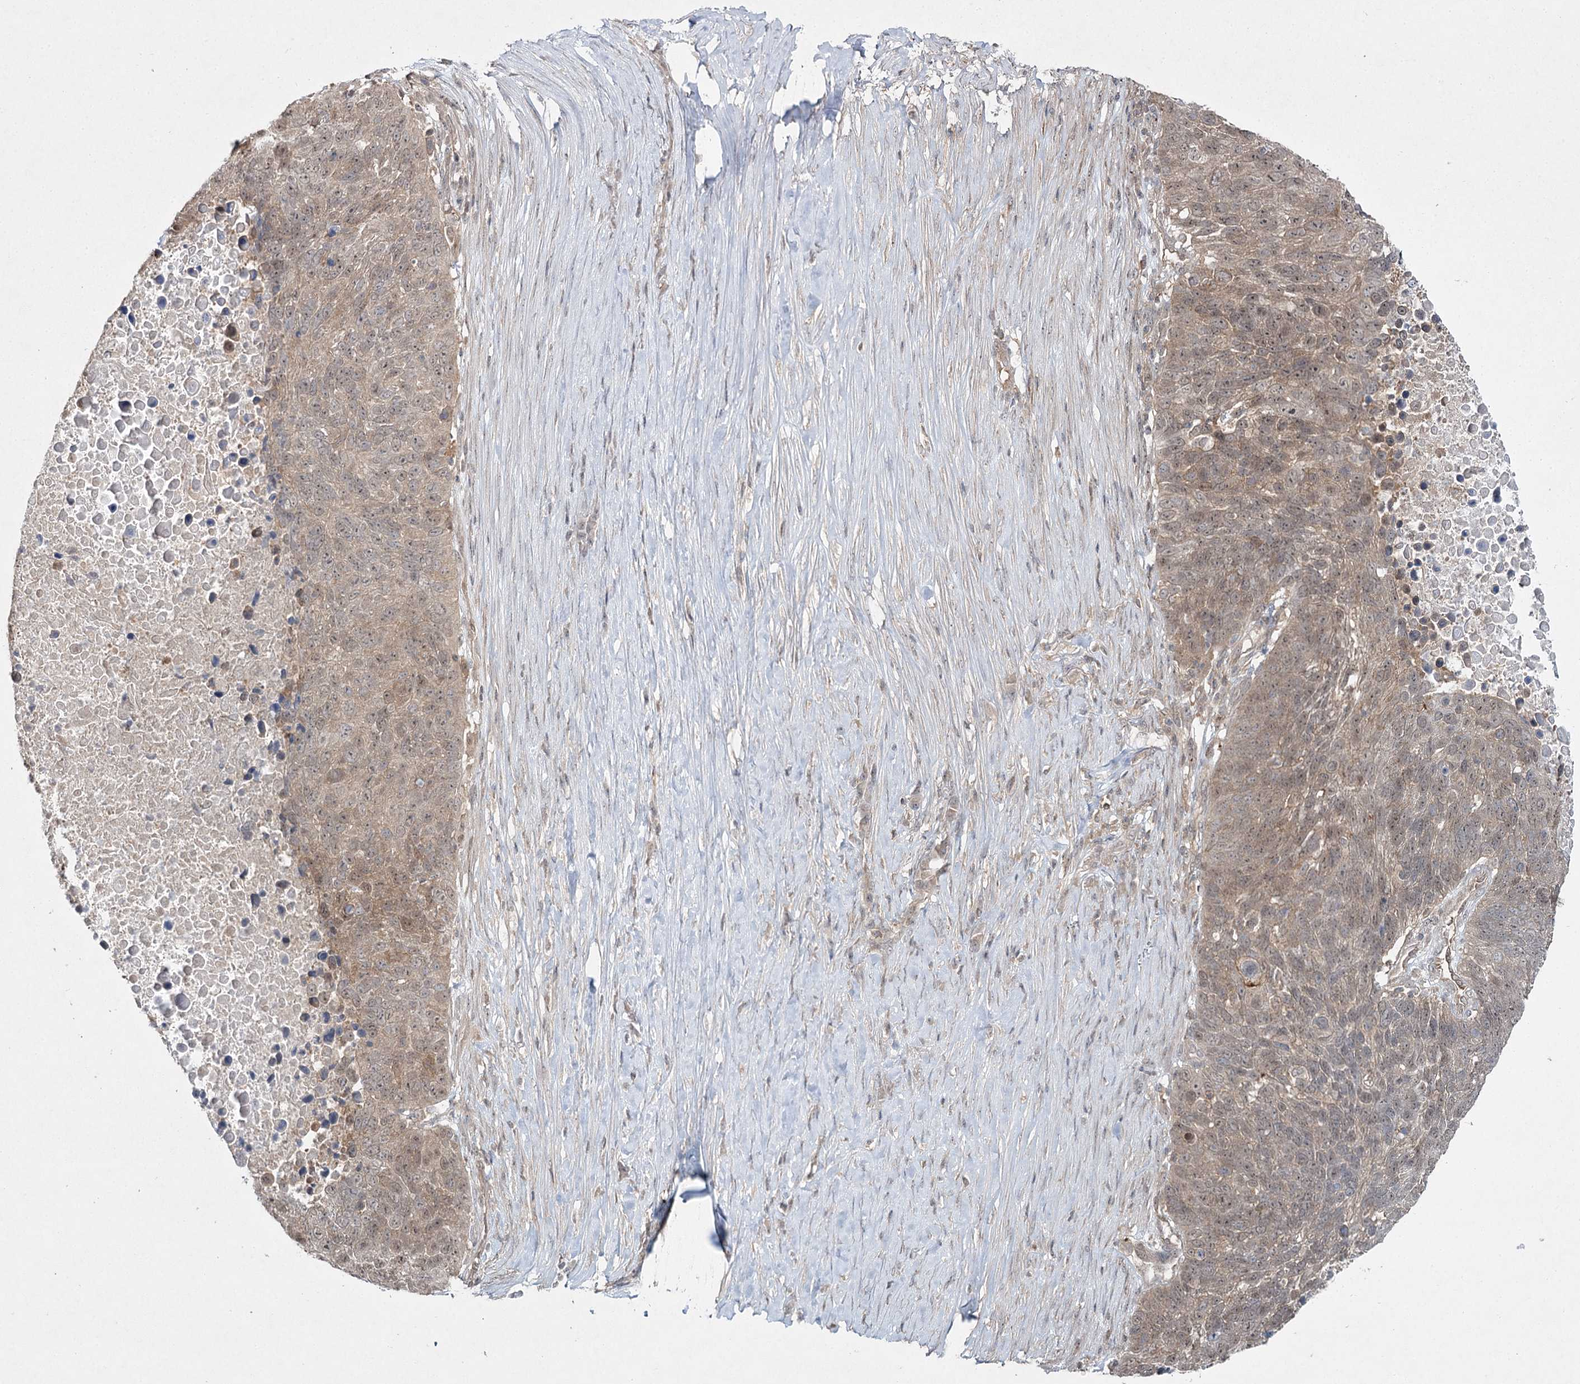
{"staining": {"intensity": "weak", "quantity": ">75%", "location": "cytoplasmic/membranous,nuclear"}, "tissue": "lung cancer", "cell_type": "Tumor cells", "image_type": "cancer", "snomed": [{"axis": "morphology", "description": "Normal tissue, NOS"}, {"axis": "morphology", "description": "Squamous cell carcinoma, NOS"}, {"axis": "topography", "description": "Lymph node"}, {"axis": "topography", "description": "Lung"}], "caption": "IHC photomicrograph of lung cancer (squamous cell carcinoma) stained for a protein (brown), which reveals low levels of weak cytoplasmic/membranous and nuclear positivity in about >75% of tumor cells.", "gene": "WDR44", "patient": {"sex": "male", "age": 66}}